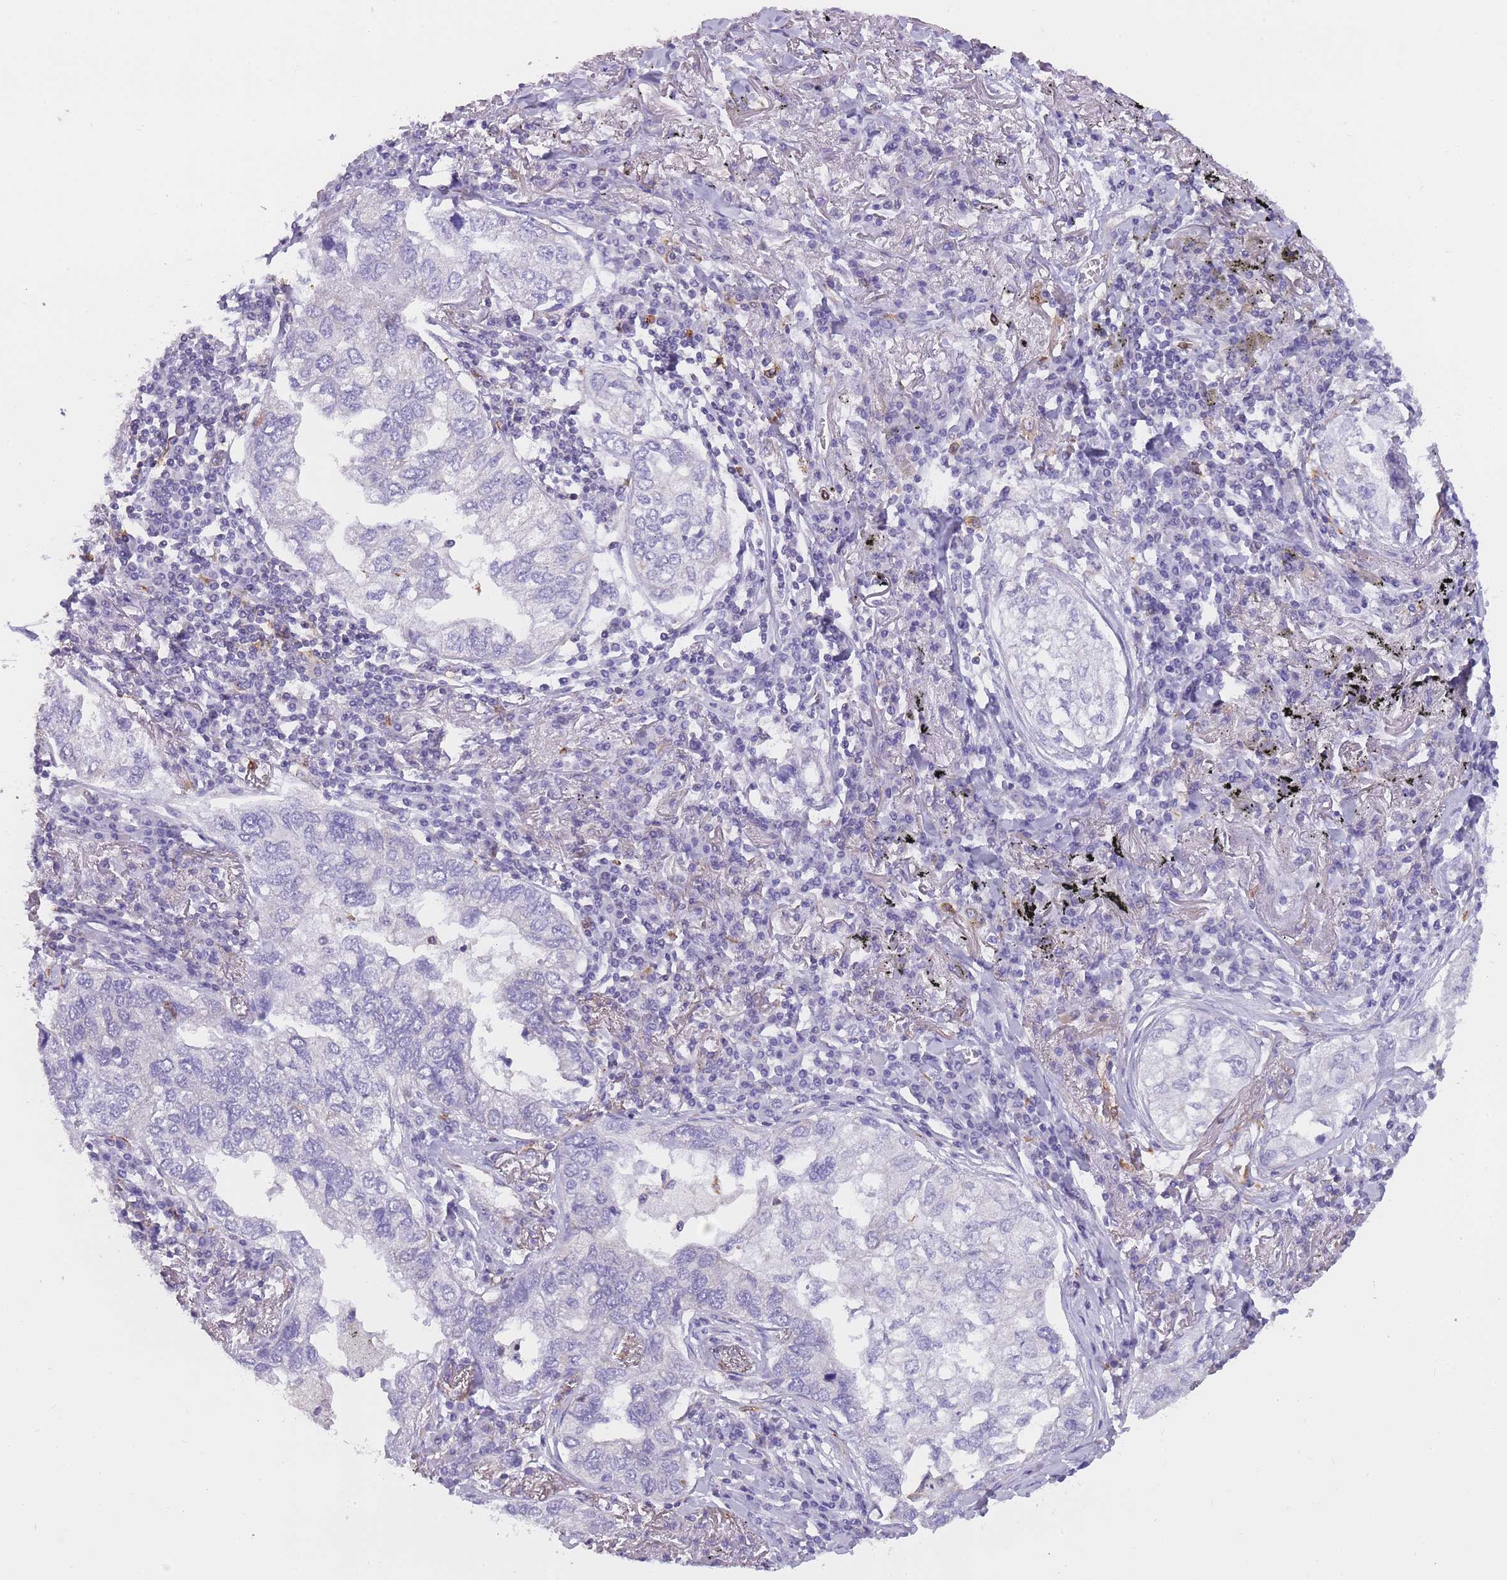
{"staining": {"intensity": "negative", "quantity": "none", "location": "none"}, "tissue": "lung cancer", "cell_type": "Tumor cells", "image_type": "cancer", "snomed": [{"axis": "morphology", "description": "Adenocarcinoma, NOS"}, {"axis": "topography", "description": "Lung"}], "caption": "Tumor cells are negative for protein expression in human lung cancer (adenocarcinoma).", "gene": "ZNF662", "patient": {"sex": "male", "age": 65}}